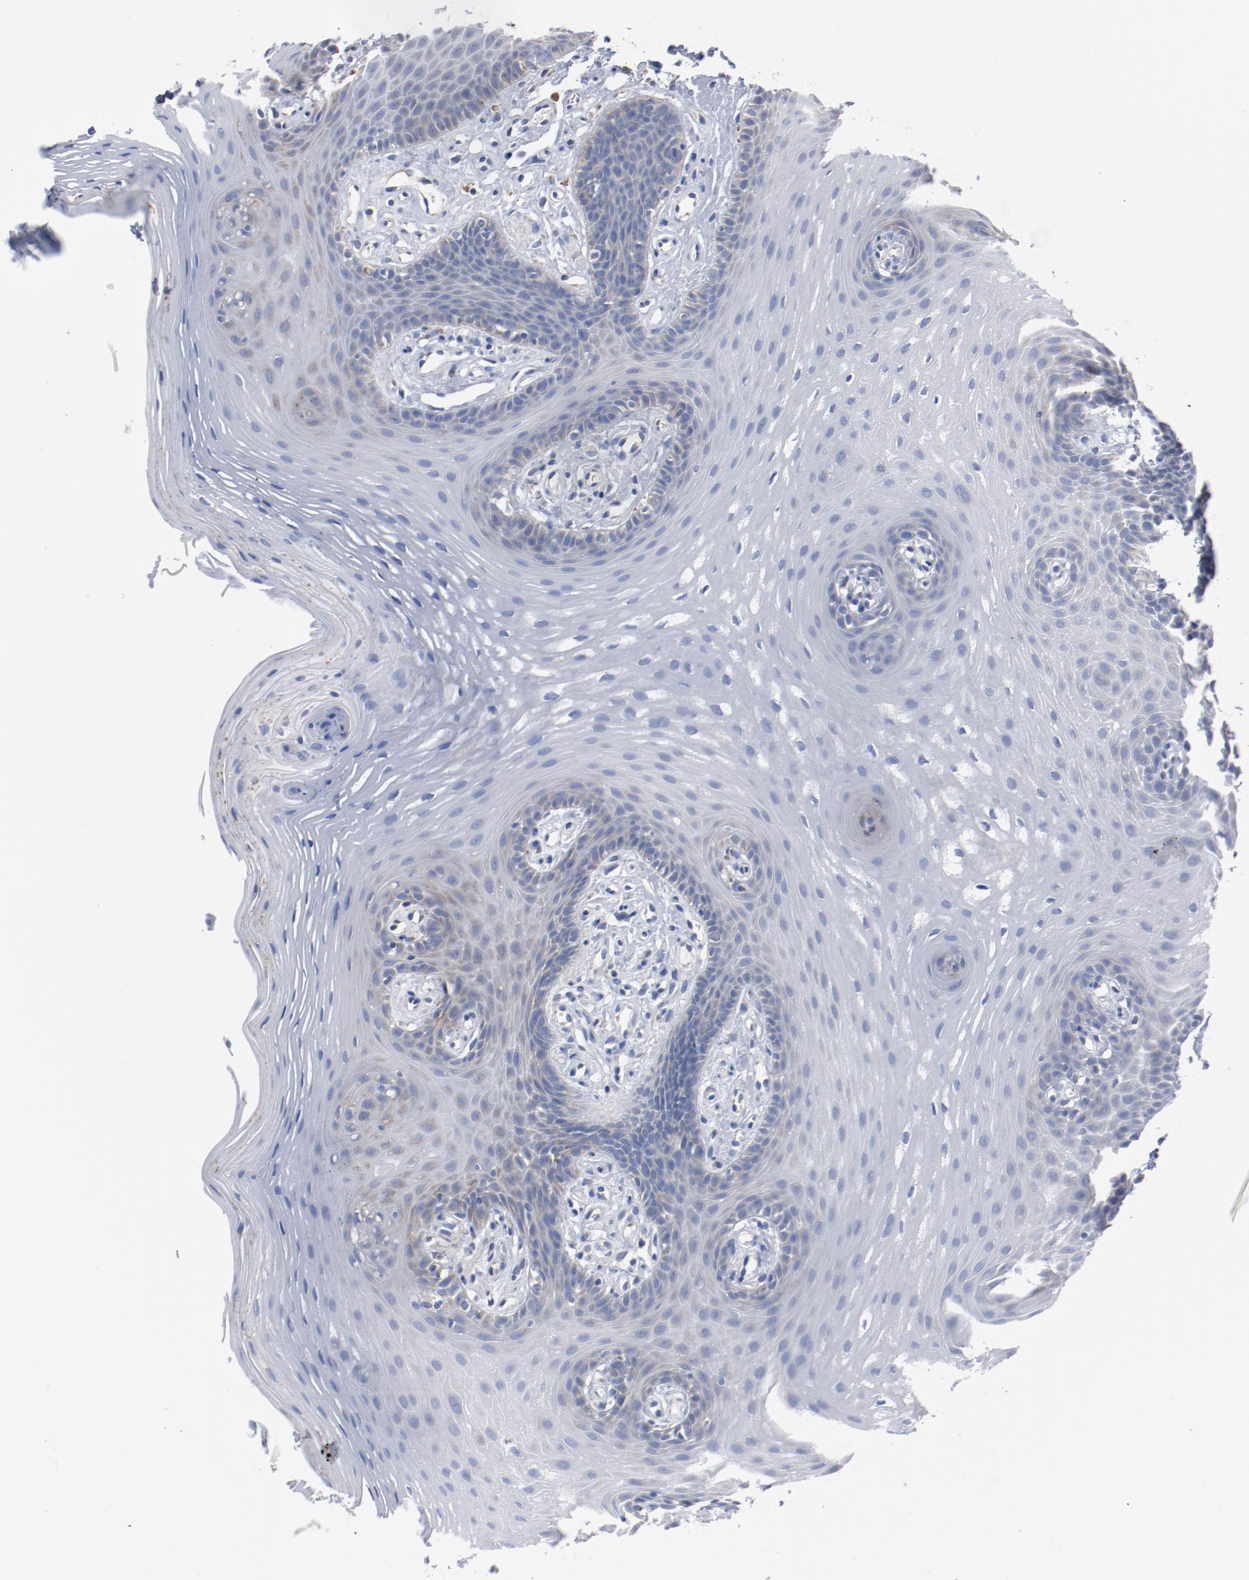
{"staining": {"intensity": "moderate", "quantity": "25%-75%", "location": "cytoplasmic/membranous"}, "tissue": "oral mucosa", "cell_type": "Squamous epithelial cells", "image_type": "normal", "snomed": [{"axis": "morphology", "description": "Normal tissue, NOS"}, {"axis": "topography", "description": "Oral tissue"}], "caption": "Protein staining of unremarkable oral mucosa demonstrates moderate cytoplasmic/membranous staining in about 25%-75% of squamous epithelial cells.", "gene": "NDUFS4", "patient": {"sex": "male", "age": 62}}